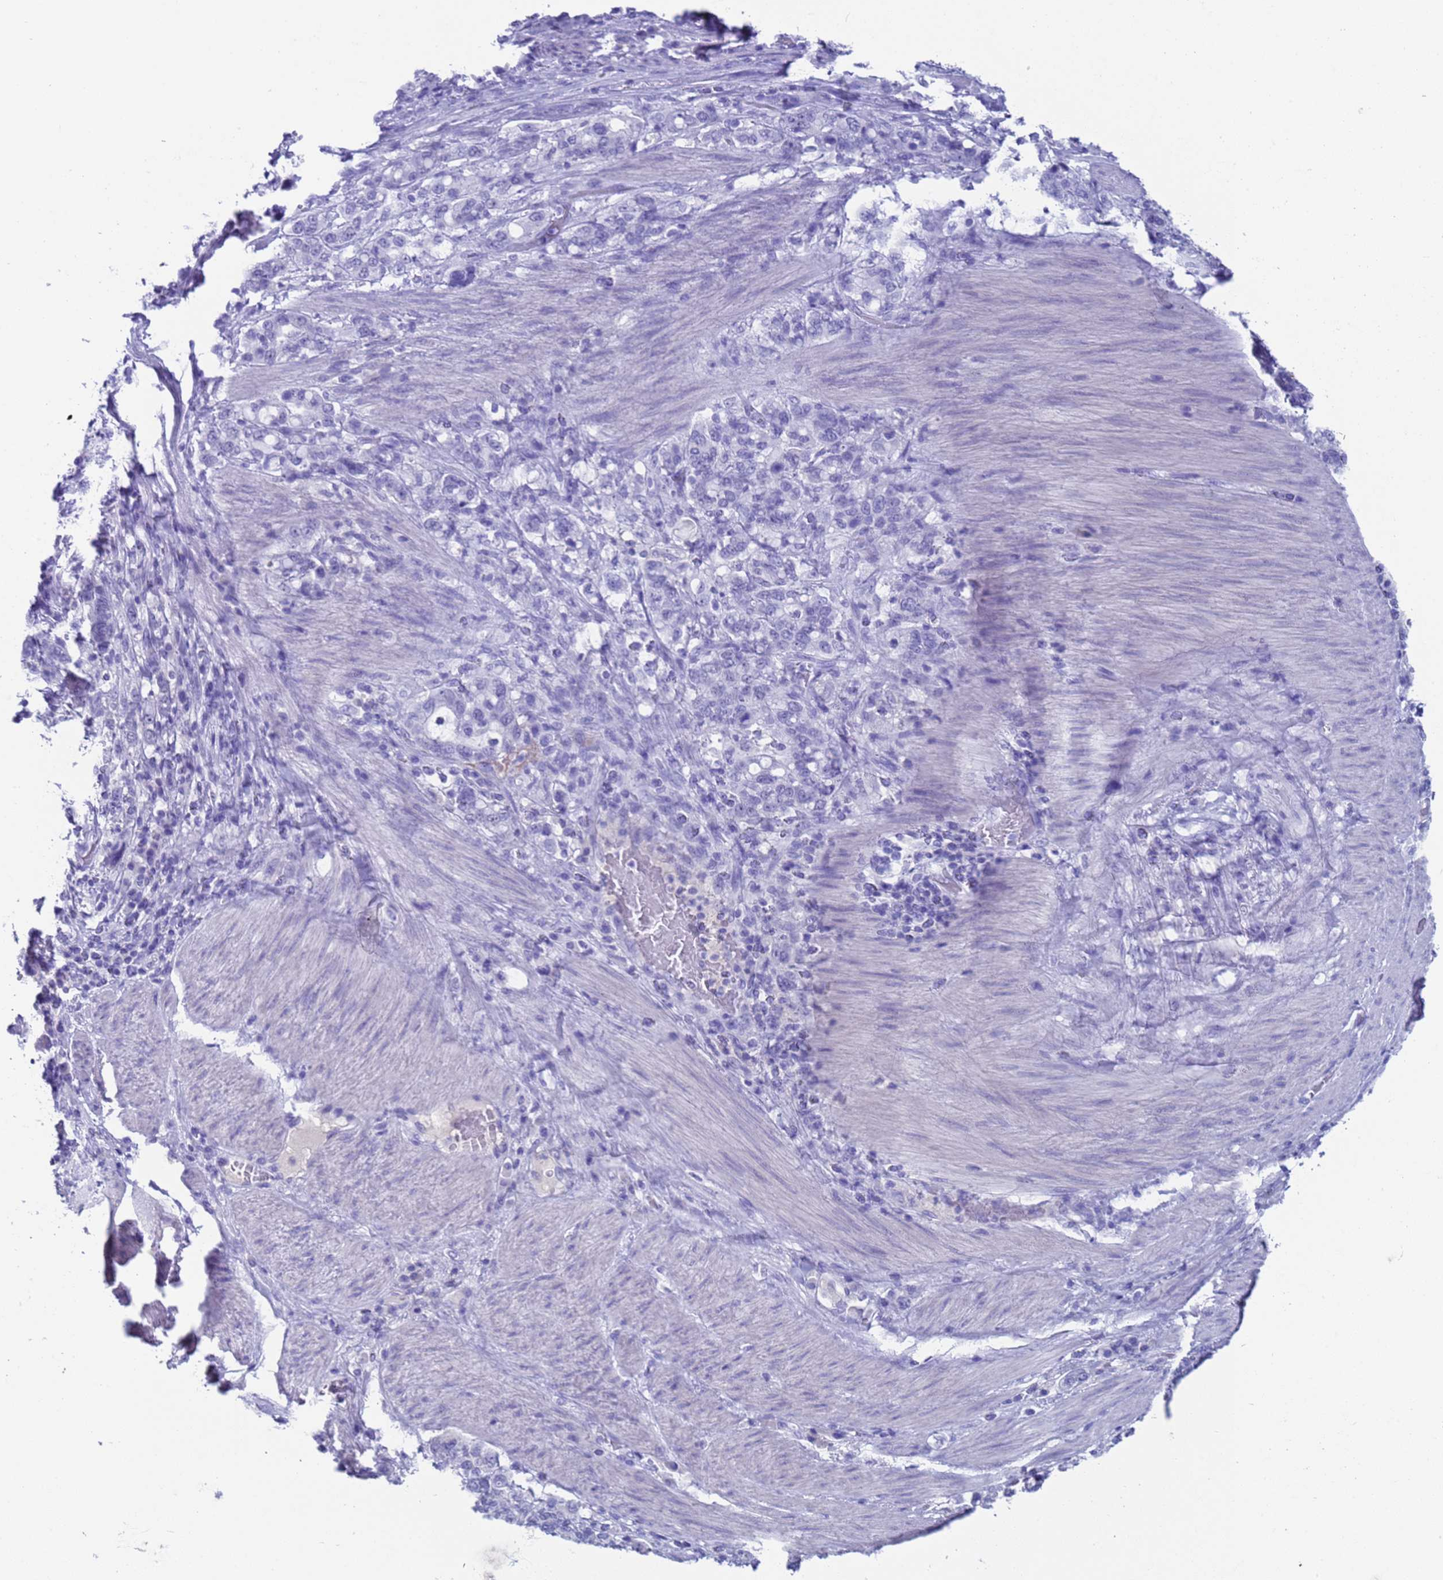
{"staining": {"intensity": "negative", "quantity": "none", "location": "none"}, "tissue": "stomach cancer", "cell_type": "Tumor cells", "image_type": "cancer", "snomed": [{"axis": "morphology", "description": "Adenocarcinoma, NOS"}, {"axis": "topography", "description": "Stomach, upper"}, {"axis": "topography", "description": "Stomach"}], "caption": "Immunohistochemical staining of human stomach cancer displays no significant staining in tumor cells.", "gene": "CKM", "patient": {"sex": "male", "age": 62}}